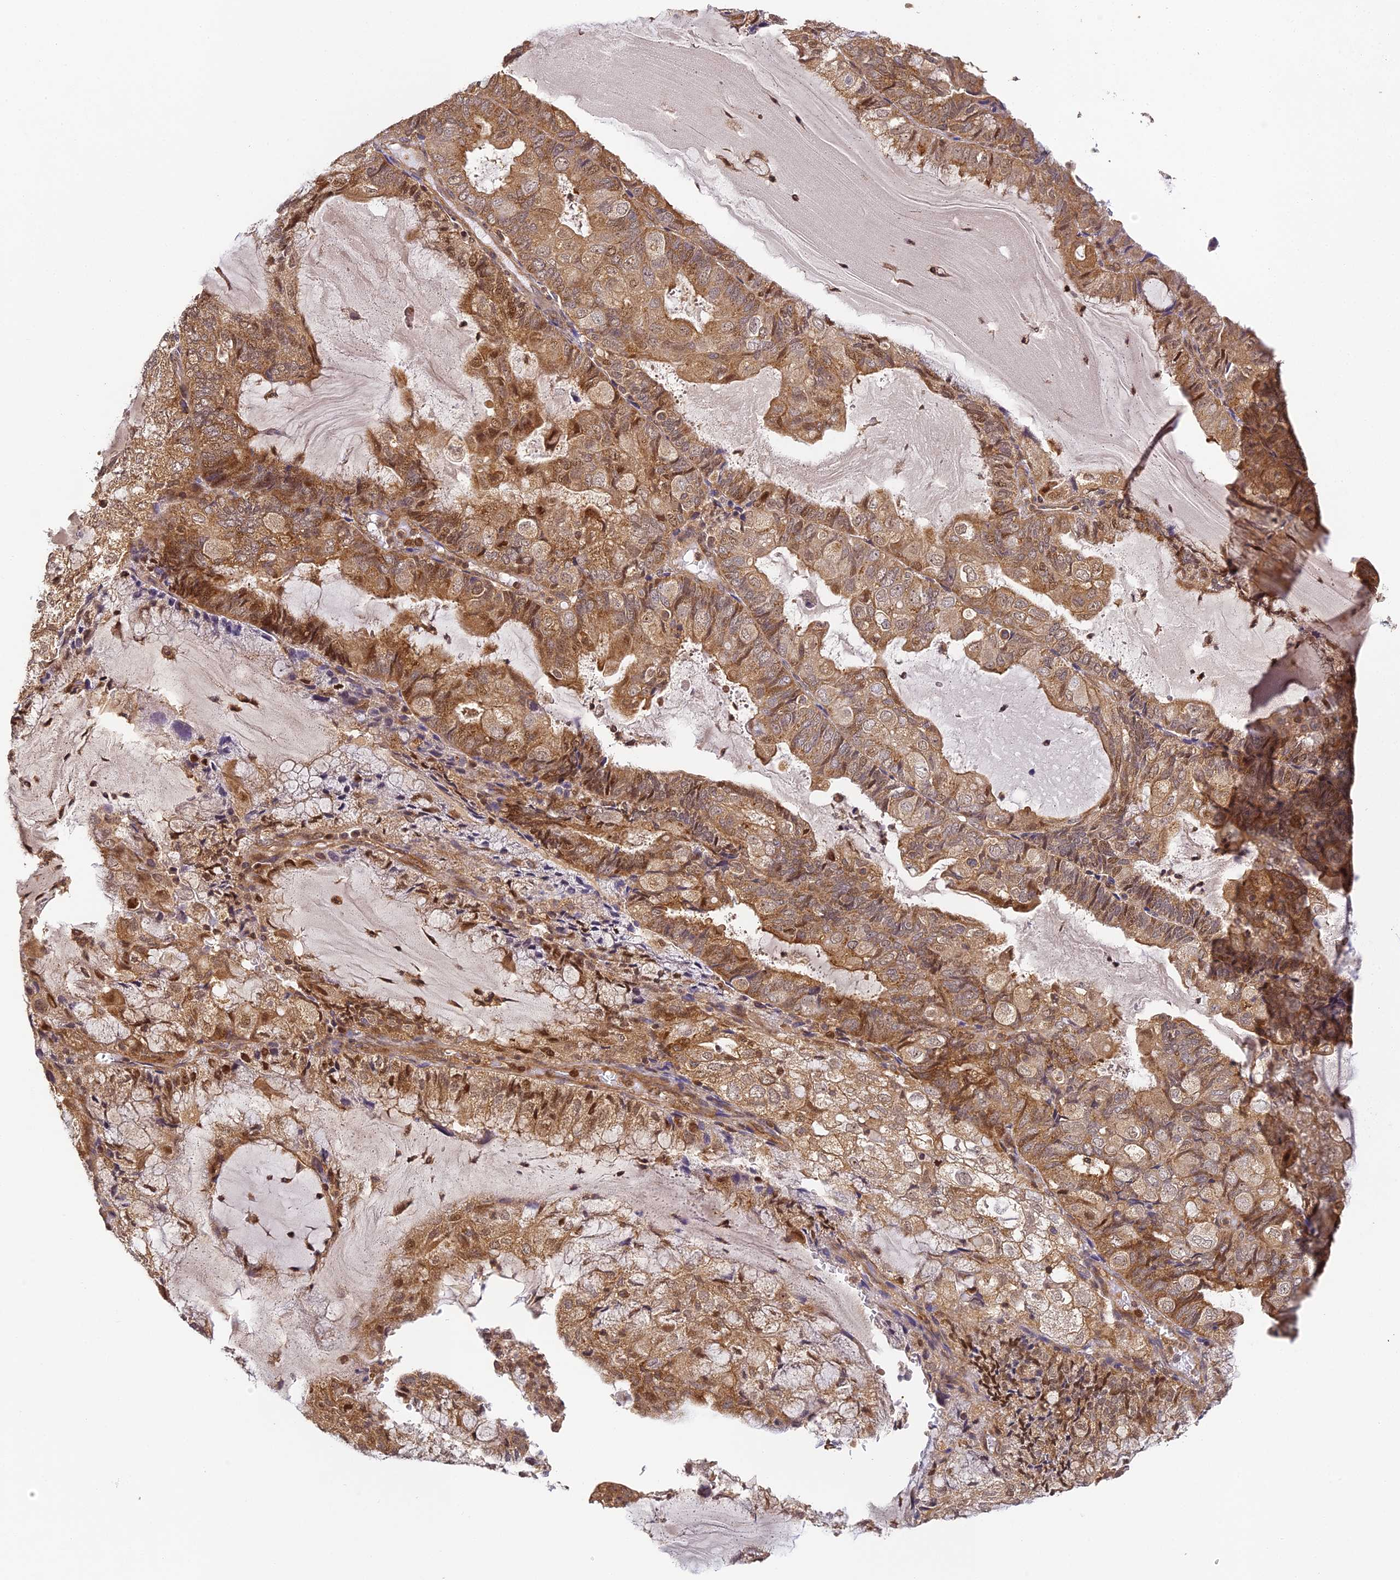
{"staining": {"intensity": "moderate", "quantity": ">75%", "location": "cytoplasmic/membranous,nuclear"}, "tissue": "endometrial cancer", "cell_type": "Tumor cells", "image_type": "cancer", "snomed": [{"axis": "morphology", "description": "Adenocarcinoma, NOS"}, {"axis": "topography", "description": "Endometrium"}], "caption": "Human endometrial cancer (adenocarcinoma) stained with a brown dye demonstrates moderate cytoplasmic/membranous and nuclear positive expression in approximately >75% of tumor cells.", "gene": "ZNF443", "patient": {"sex": "female", "age": 81}}